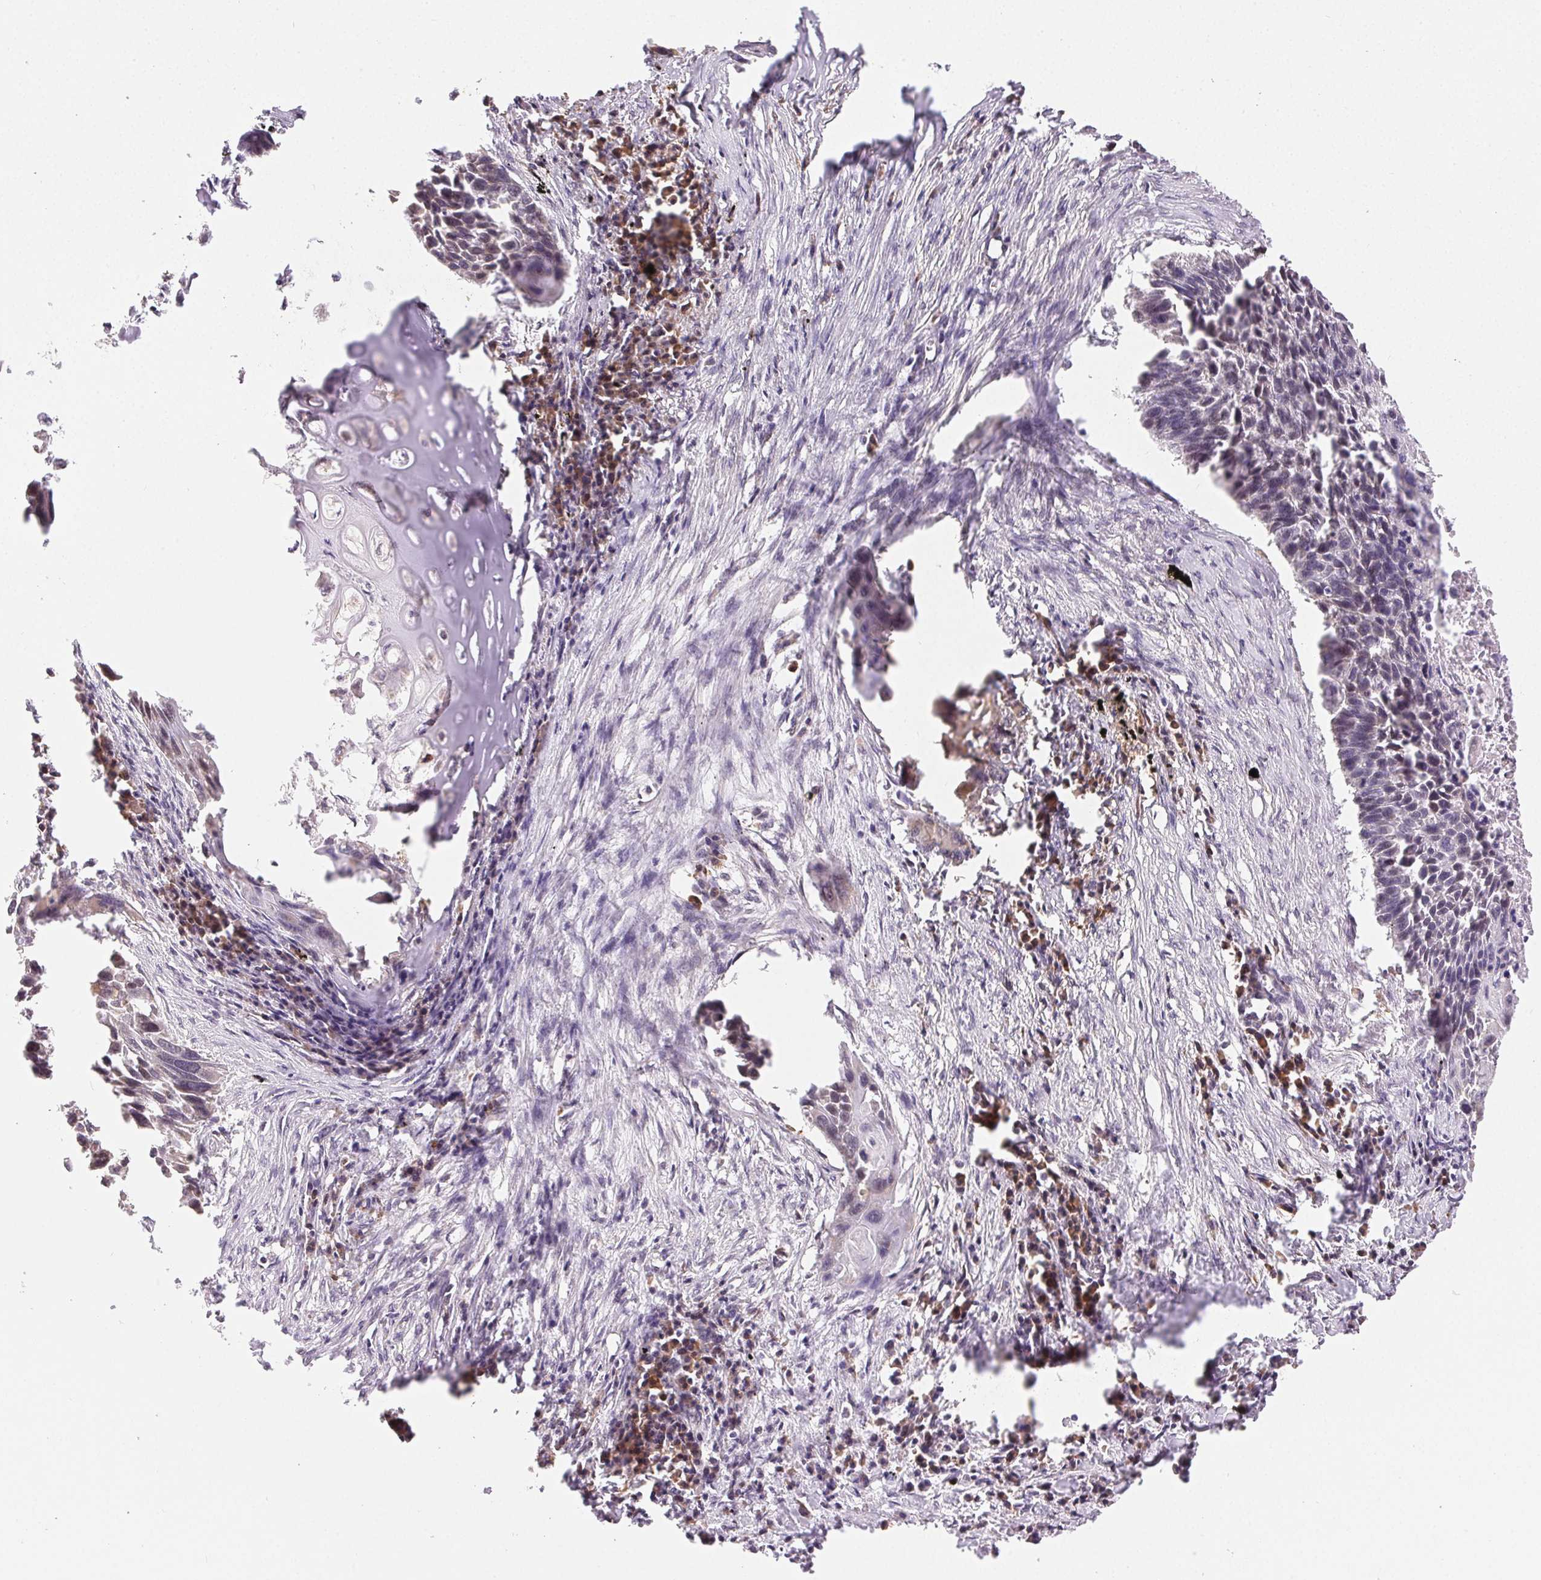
{"staining": {"intensity": "negative", "quantity": "none", "location": "none"}, "tissue": "lung cancer", "cell_type": "Tumor cells", "image_type": "cancer", "snomed": [{"axis": "morphology", "description": "Squamous cell carcinoma, NOS"}, {"axis": "topography", "description": "Lung"}], "caption": "Tumor cells show no significant protein expression in lung cancer.", "gene": "PIWIL4", "patient": {"sex": "male", "age": 78}}